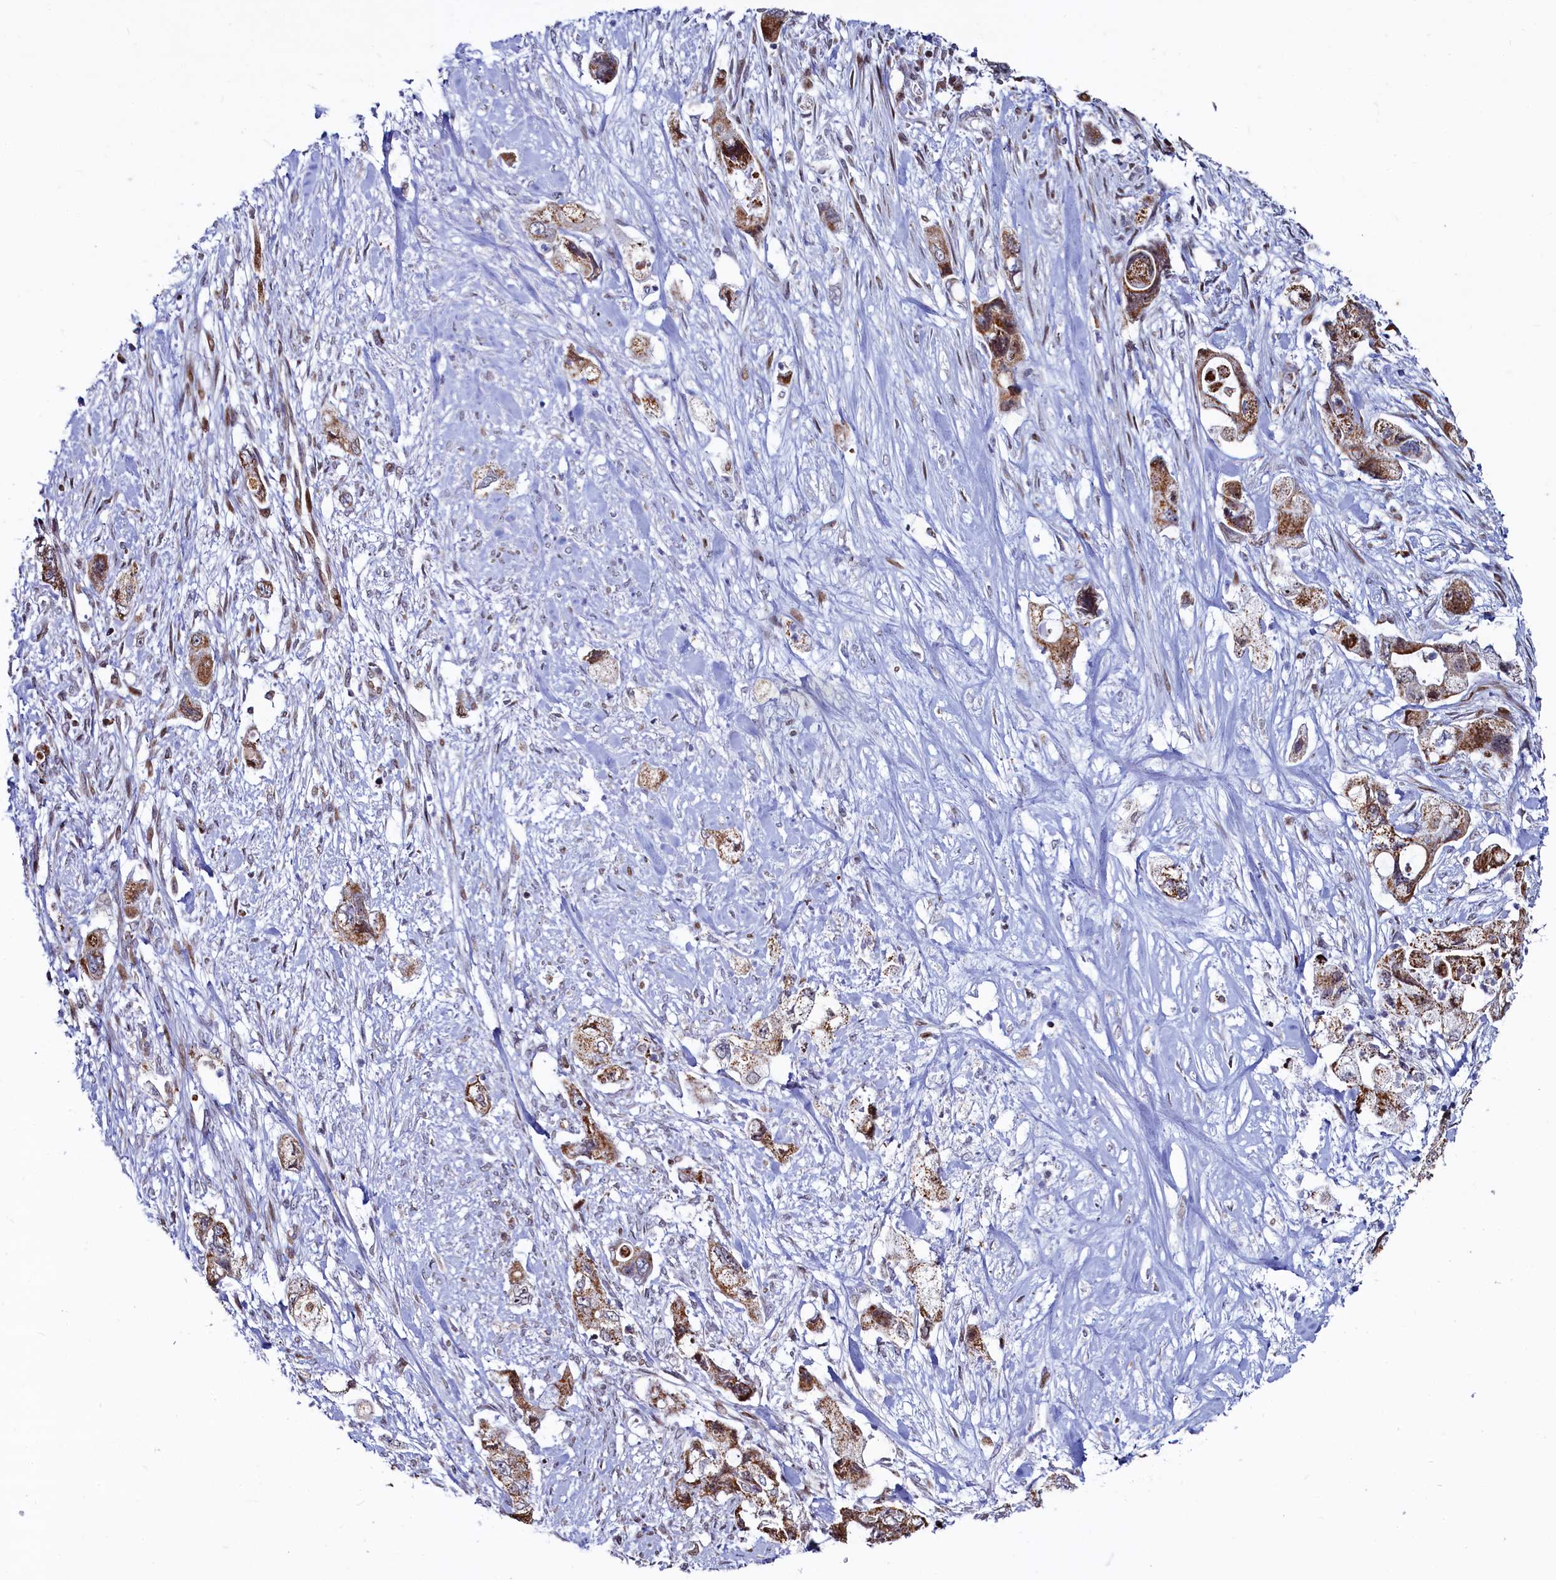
{"staining": {"intensity": "moderate", "quantity": ">75%", "location": "cytoplasmic/membranous"}, "tissue": "pancreatic cancer", "cell_type": "Tumor cells", "image_type": "cancer", "snomed": [{"axis": "morphology", "description": "Adenocarcinoma, NOS"}, {"axis": "topography", "description": "Pancreas"}], "caption": "Immunohistochemical staining of human pancreatic cancer reveals medium levels of moderate cytoplasmic/membranous protein staining in approximately >75% of tumor cells.", "gene": "HDGFL3", "patient": {"sex": "female", "age": 73}}